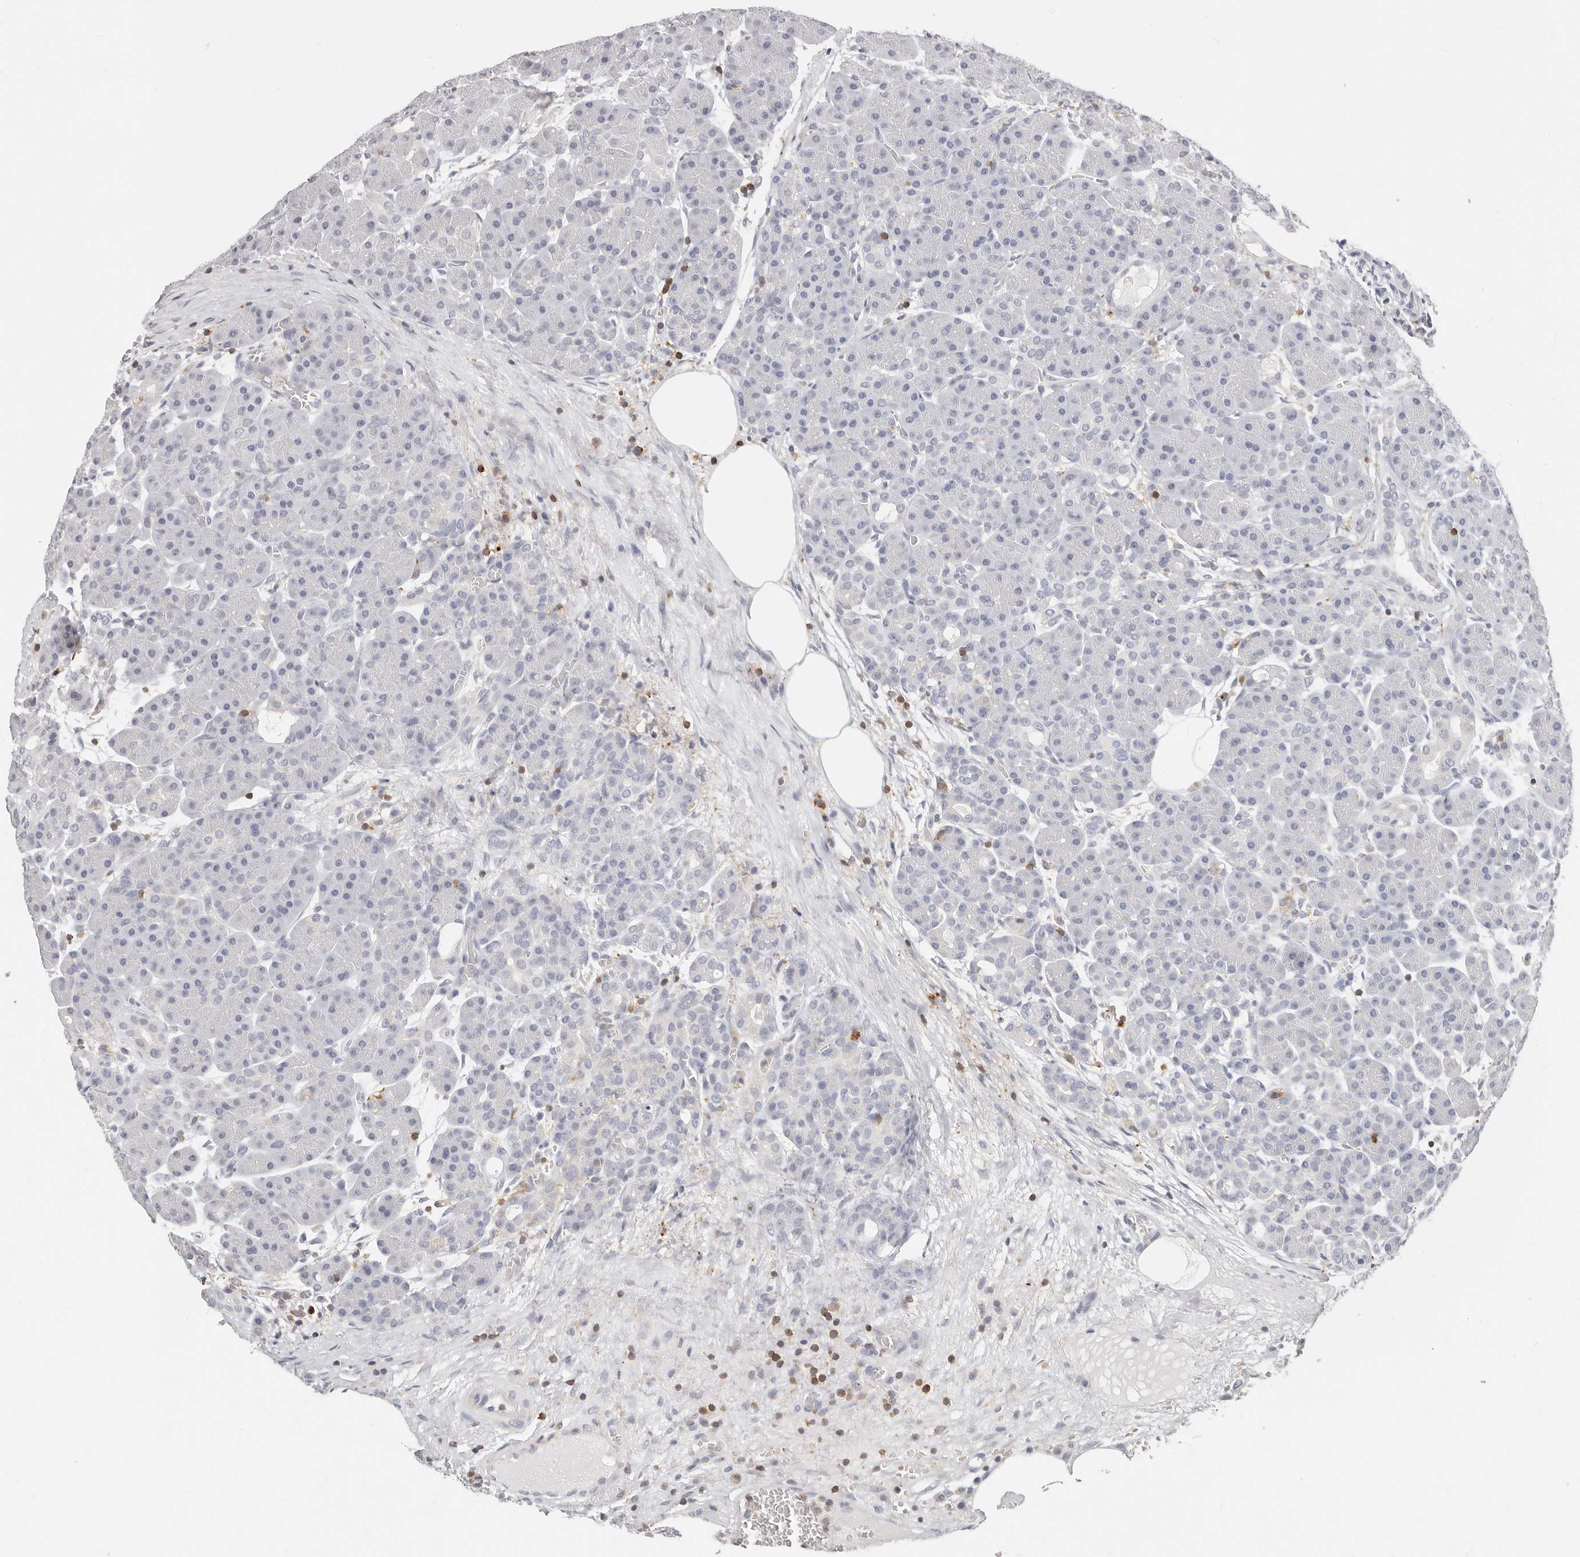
{"staining": {"intensity": "negative", "quantity": "none", "location": "none"}, "tissue": "pancreas", "cell_type": "Exocrine glandular cells", "image_type": "normal", "snomed": [{"axis": "morphology", "description": "Normal tissue, NOS"}, {"axis": "topography", "description": "Pancreas"}], "caption": "High magnification brightfield microscopy of benign pancreas stained with DAB (3,3'-diaminobenzidine) (brown) and counterstained with hematoxylin (blue): exocrine glandular cells show no significant positivity. (Immunohistochemistry (ihc), brightfield microscopy, high magnification).", "gene": "TMEM63B", "patient": {"sex": "male", "age": 63}}